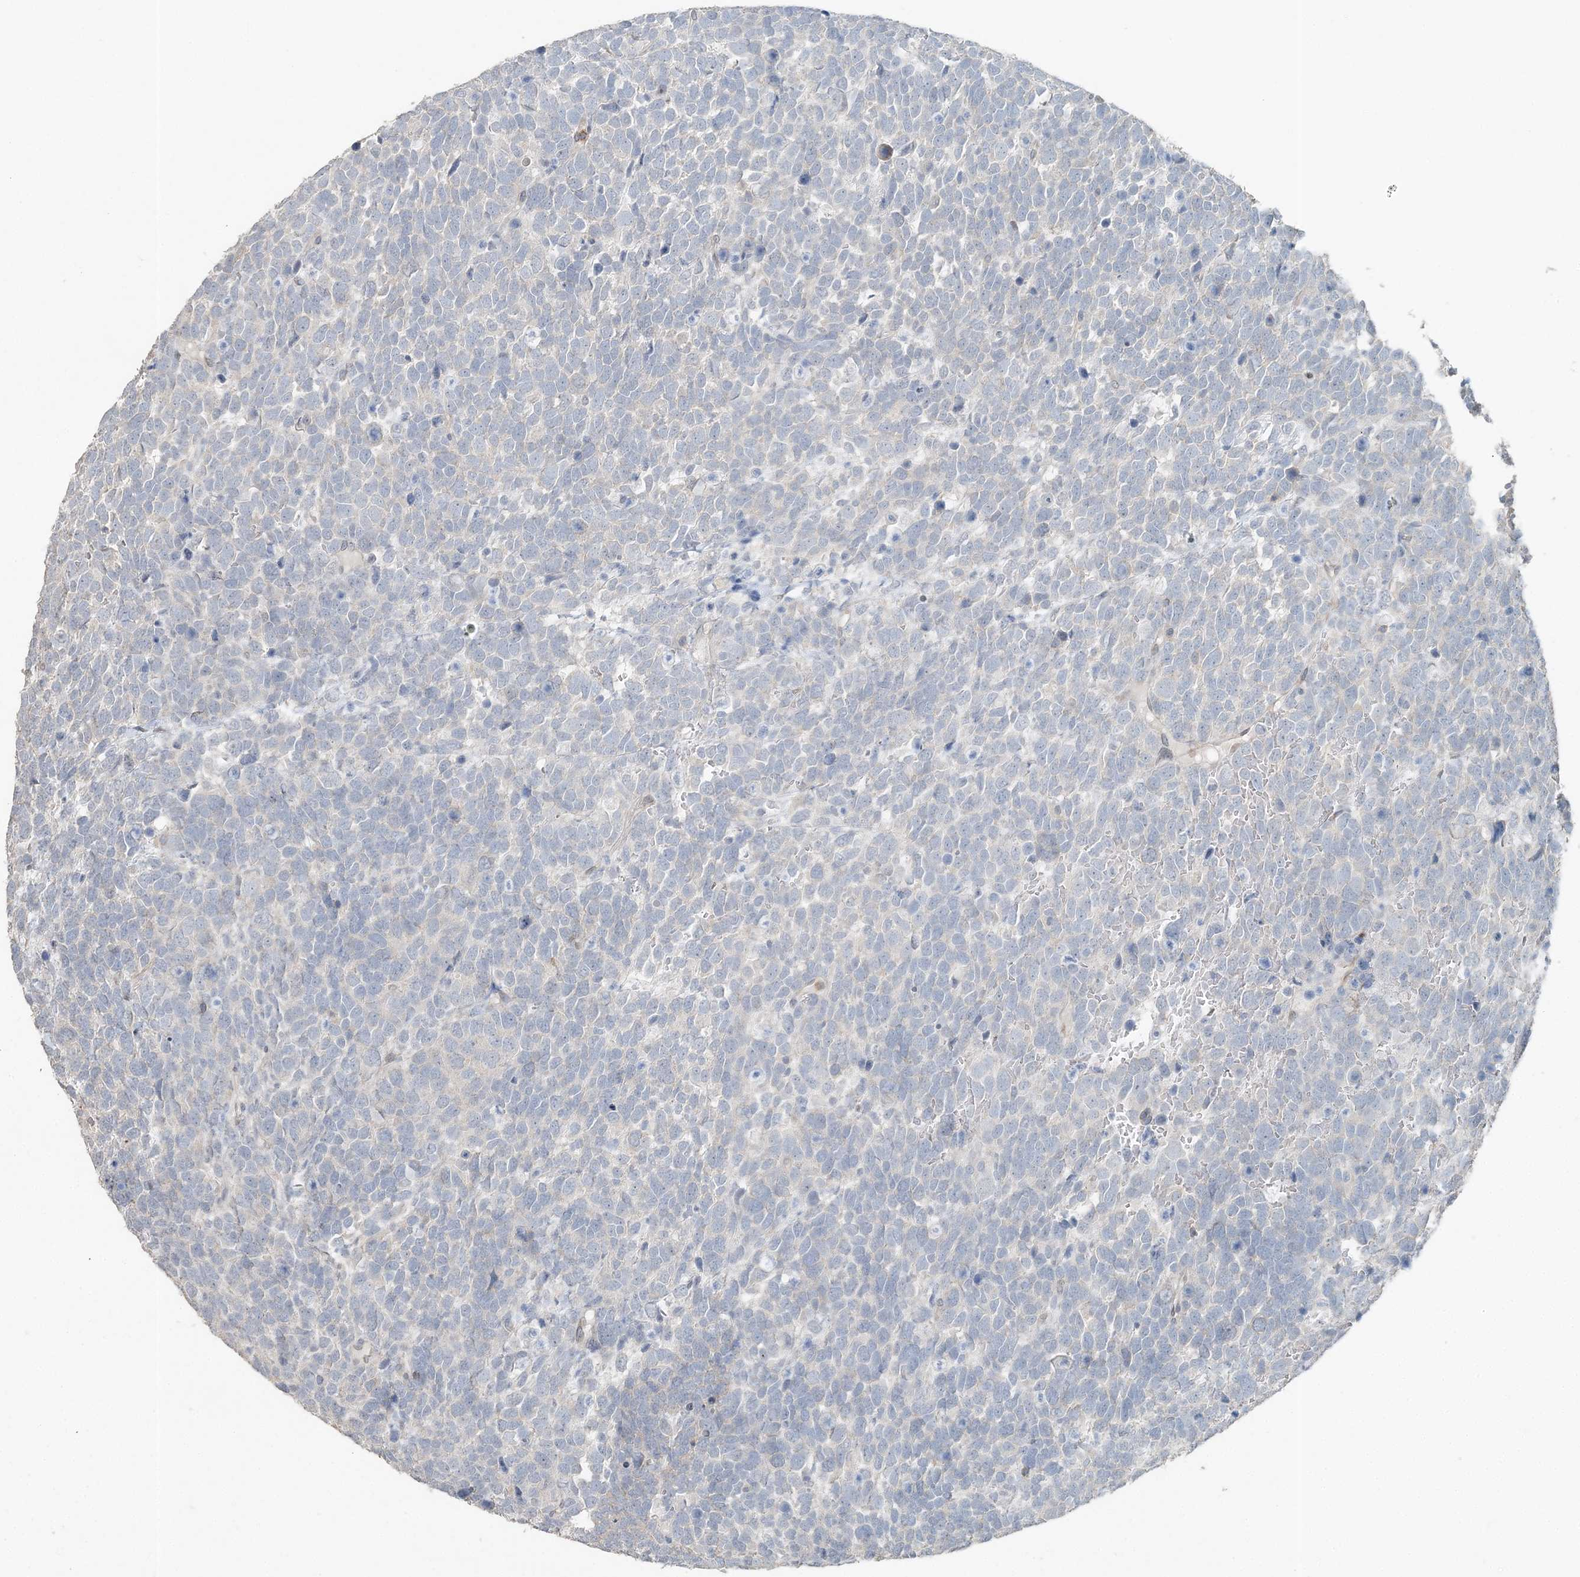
{"staining": {"intensity": "negative", "quantity": "none", "location": "none"}, "tissue": "urothelial cancer", "cell_type": "Tumor cells", "image_type": "cancer", "snomed": [{"axis": "morphology", "description": "Urothelial carcinoma, High grade"}, {"axis": "topography", "description": "Urinary bladder"}], "caption": "A histopathology image of urothelial cancer stained for a protein shows no brown staining in tumor cells.", "gene": "FAM110A", "patient": {"sex": "female", "age": 82}}